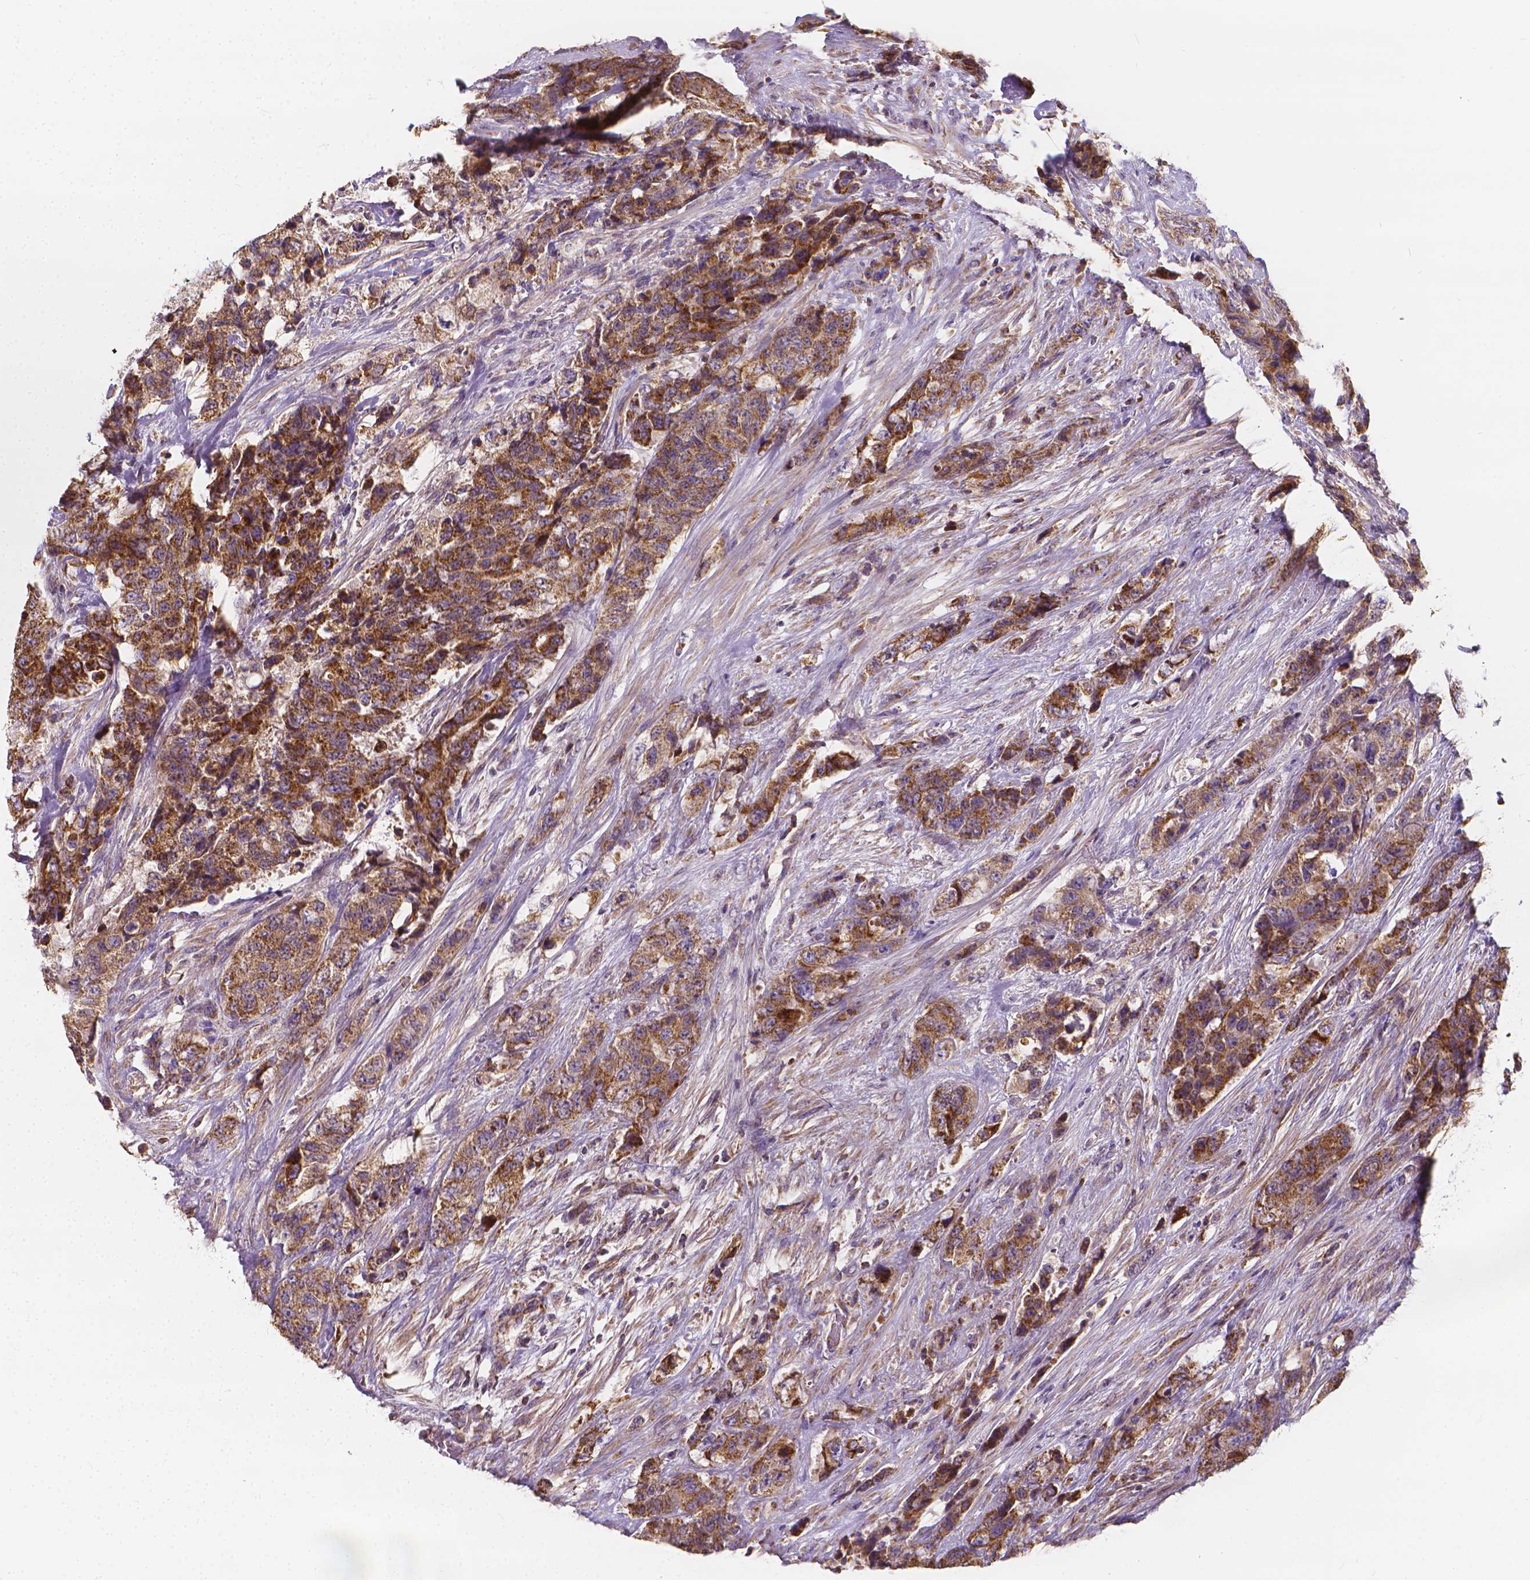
{"staining": {"intensity": "strong", "quantity": ">75%", "location": "cytoplasmic/membranous"}, "tissue": "urothelial cancer", "cell_type": "Tumor cells", "image_type": "cancer", "snomed": [{"axis": "morphology", "description": "Urothelial carcinoma, High grade"}, {"axis": "topography", "description": "Urinary bladder"}], "caption": "Immunohistochemistry (IHC) of human urothelial carcinoma (high-grade) reveals high levels of strong cytoplasmic/membranous positivity in about >75% of tumor cells.", "gene": "SNCAIP", "patient": {"sex": "female", "age": 78}}